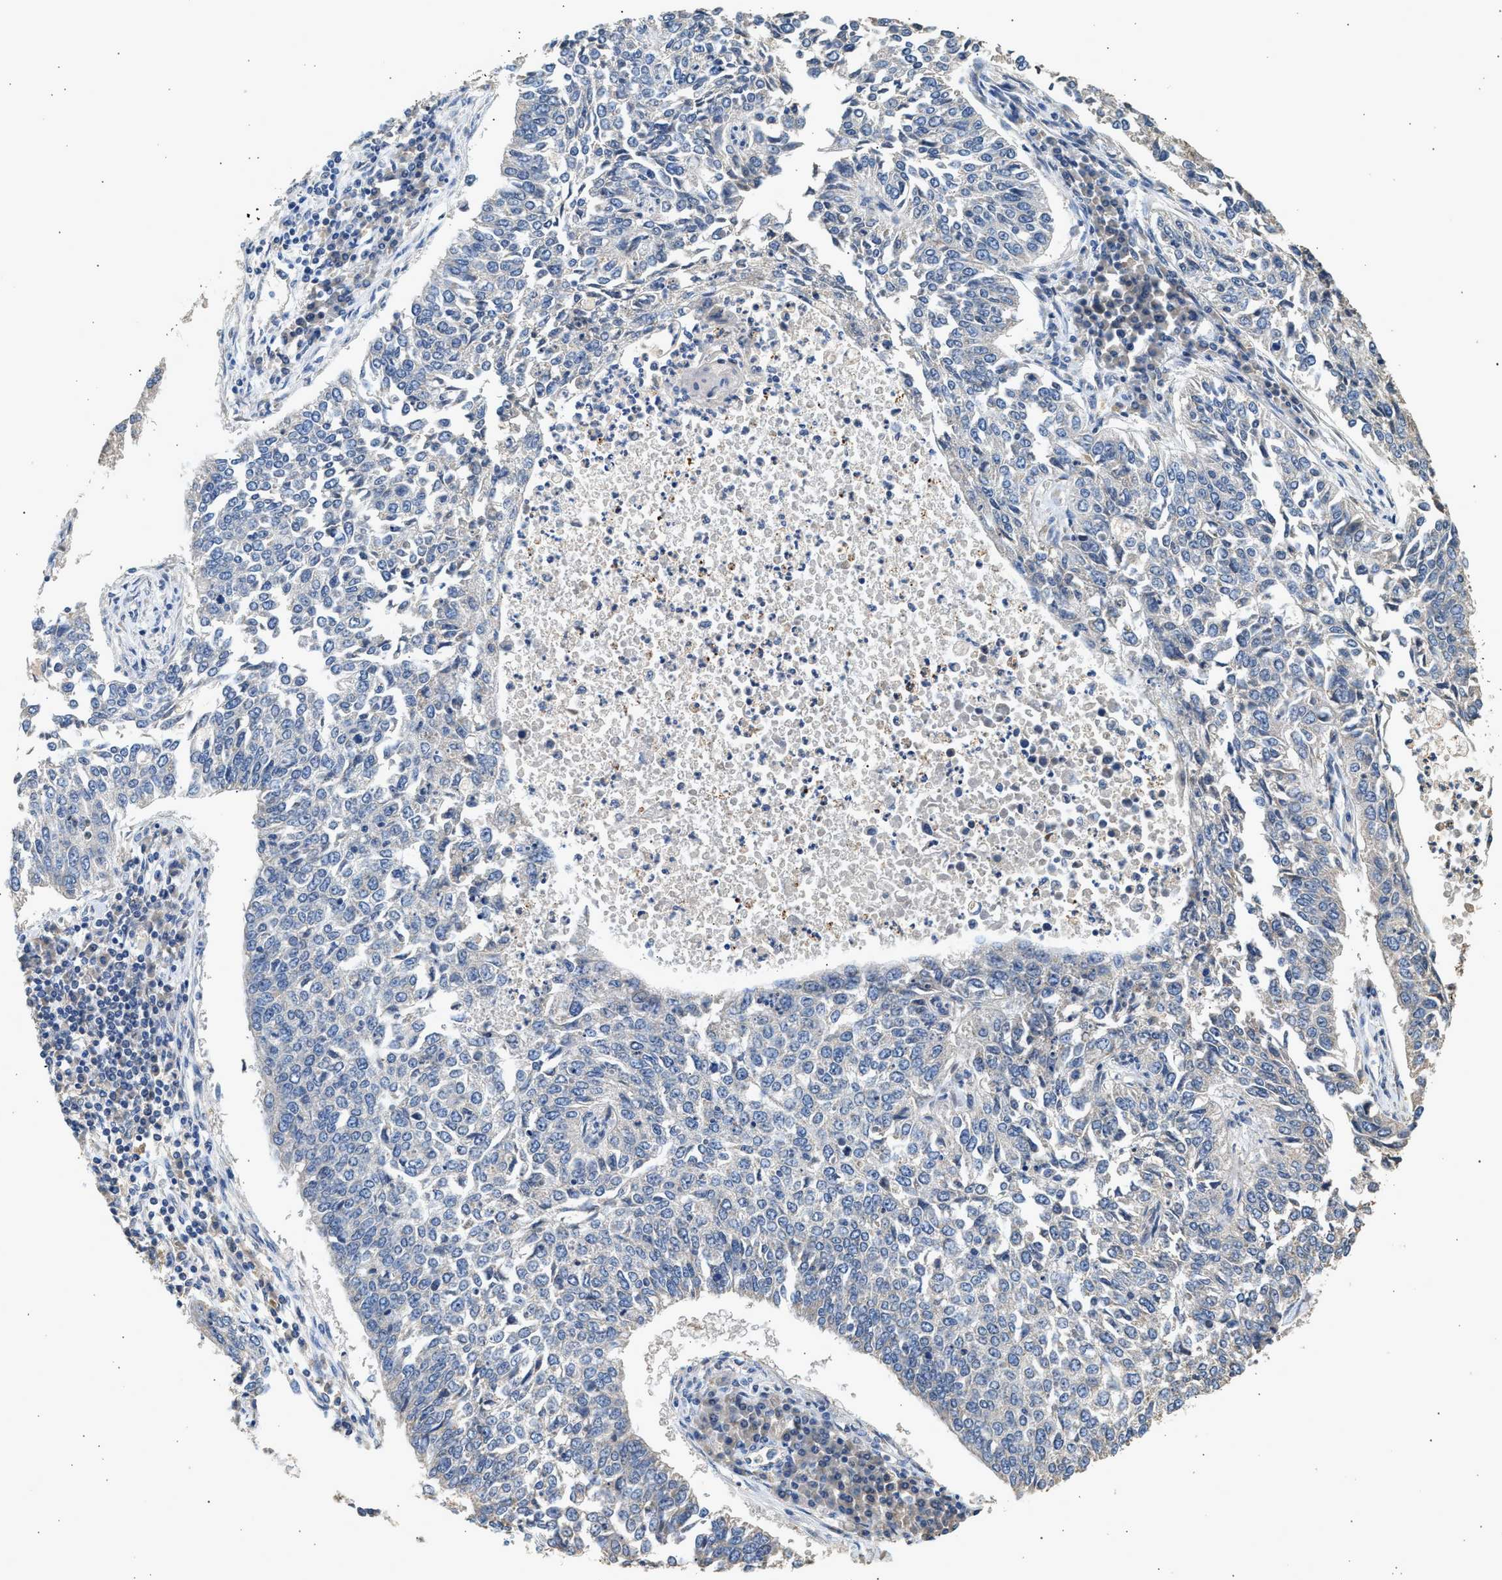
{"staining": {"intensity": "negative", "quantity": "none", "location": "none"}, "tissue": "lung cancer", "cell_type": "Tumor cells", "image_type": "cancer", "snomed": [{"axis": "morphology", "description": "Normal tissue, NOS"}, {"axis": "morphology", "description": "Squamous cell carcinoma, NOS"}, {"axis": "topography", "description": "Cartilage tissue"}, {"axis": "topography", "description": "Bronchus"}, {"axis": "topography", "description": "Lung"}], "caption": "This is an immunohistochemistry (IHC) image of squamous cell carcinoma (lung). There is no expression in tumor cells.", "gene": "WDR31", "patient": {"sex": "female", "age": 49}}